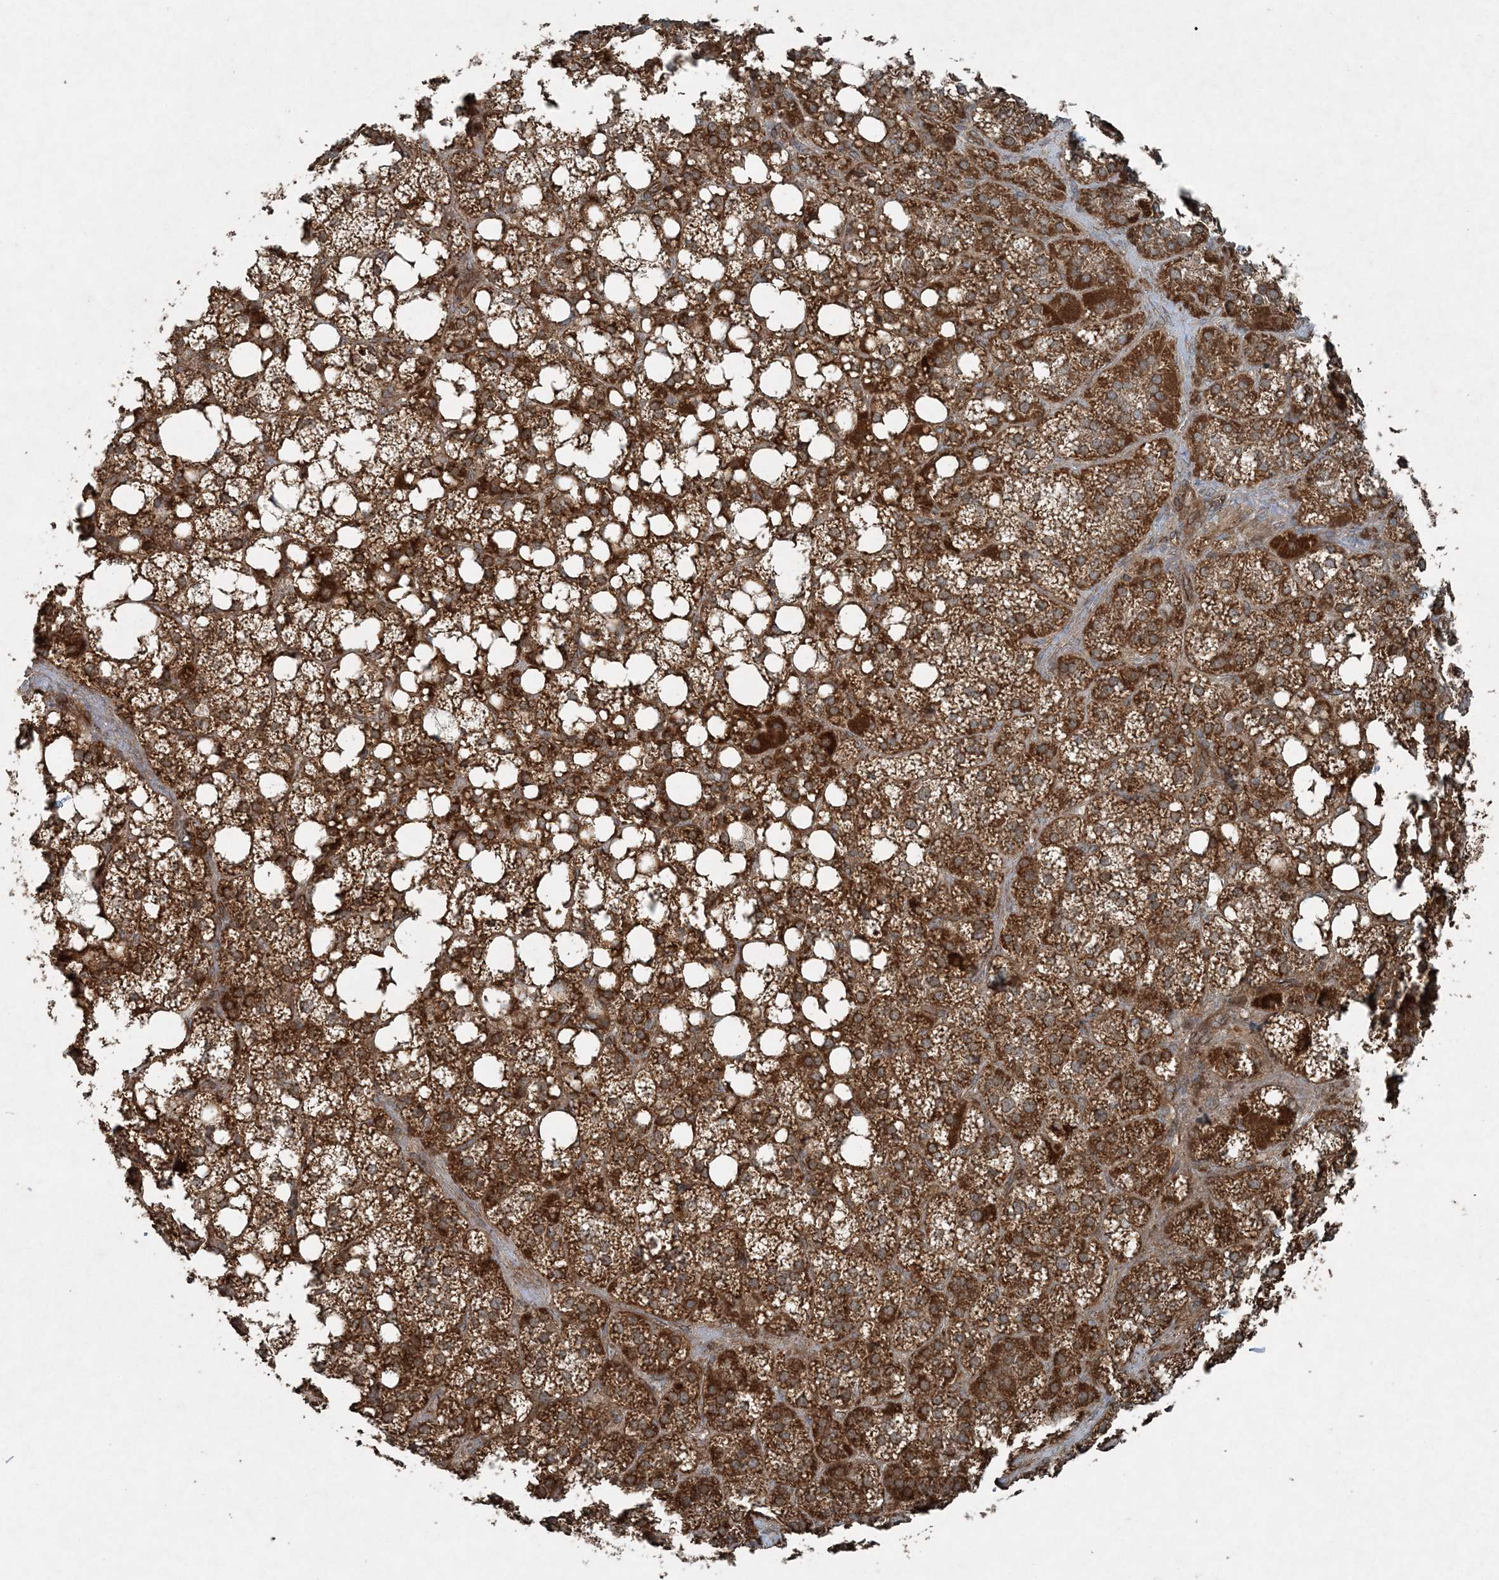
{"staining": {"intensity": "strong", "quantity": ">75%", "location": "cytoplasmic/membranous"}, "tissue": "adrenal gland", "cell_type": "Glandular cells", "image_type": "normal", "snomed": [{"axis": "morphology", "description": "Normal tissue, NOS"}, {"axis": "topography", "description": "Adrenal gland"}], "caption": "A brown stain shows strong cytoplasmic/membranous expression of a protein in glandular cells of normal human adrenal gland.", "gene": "COPS7B", "patient": {"sex": "female", "age": 59}}